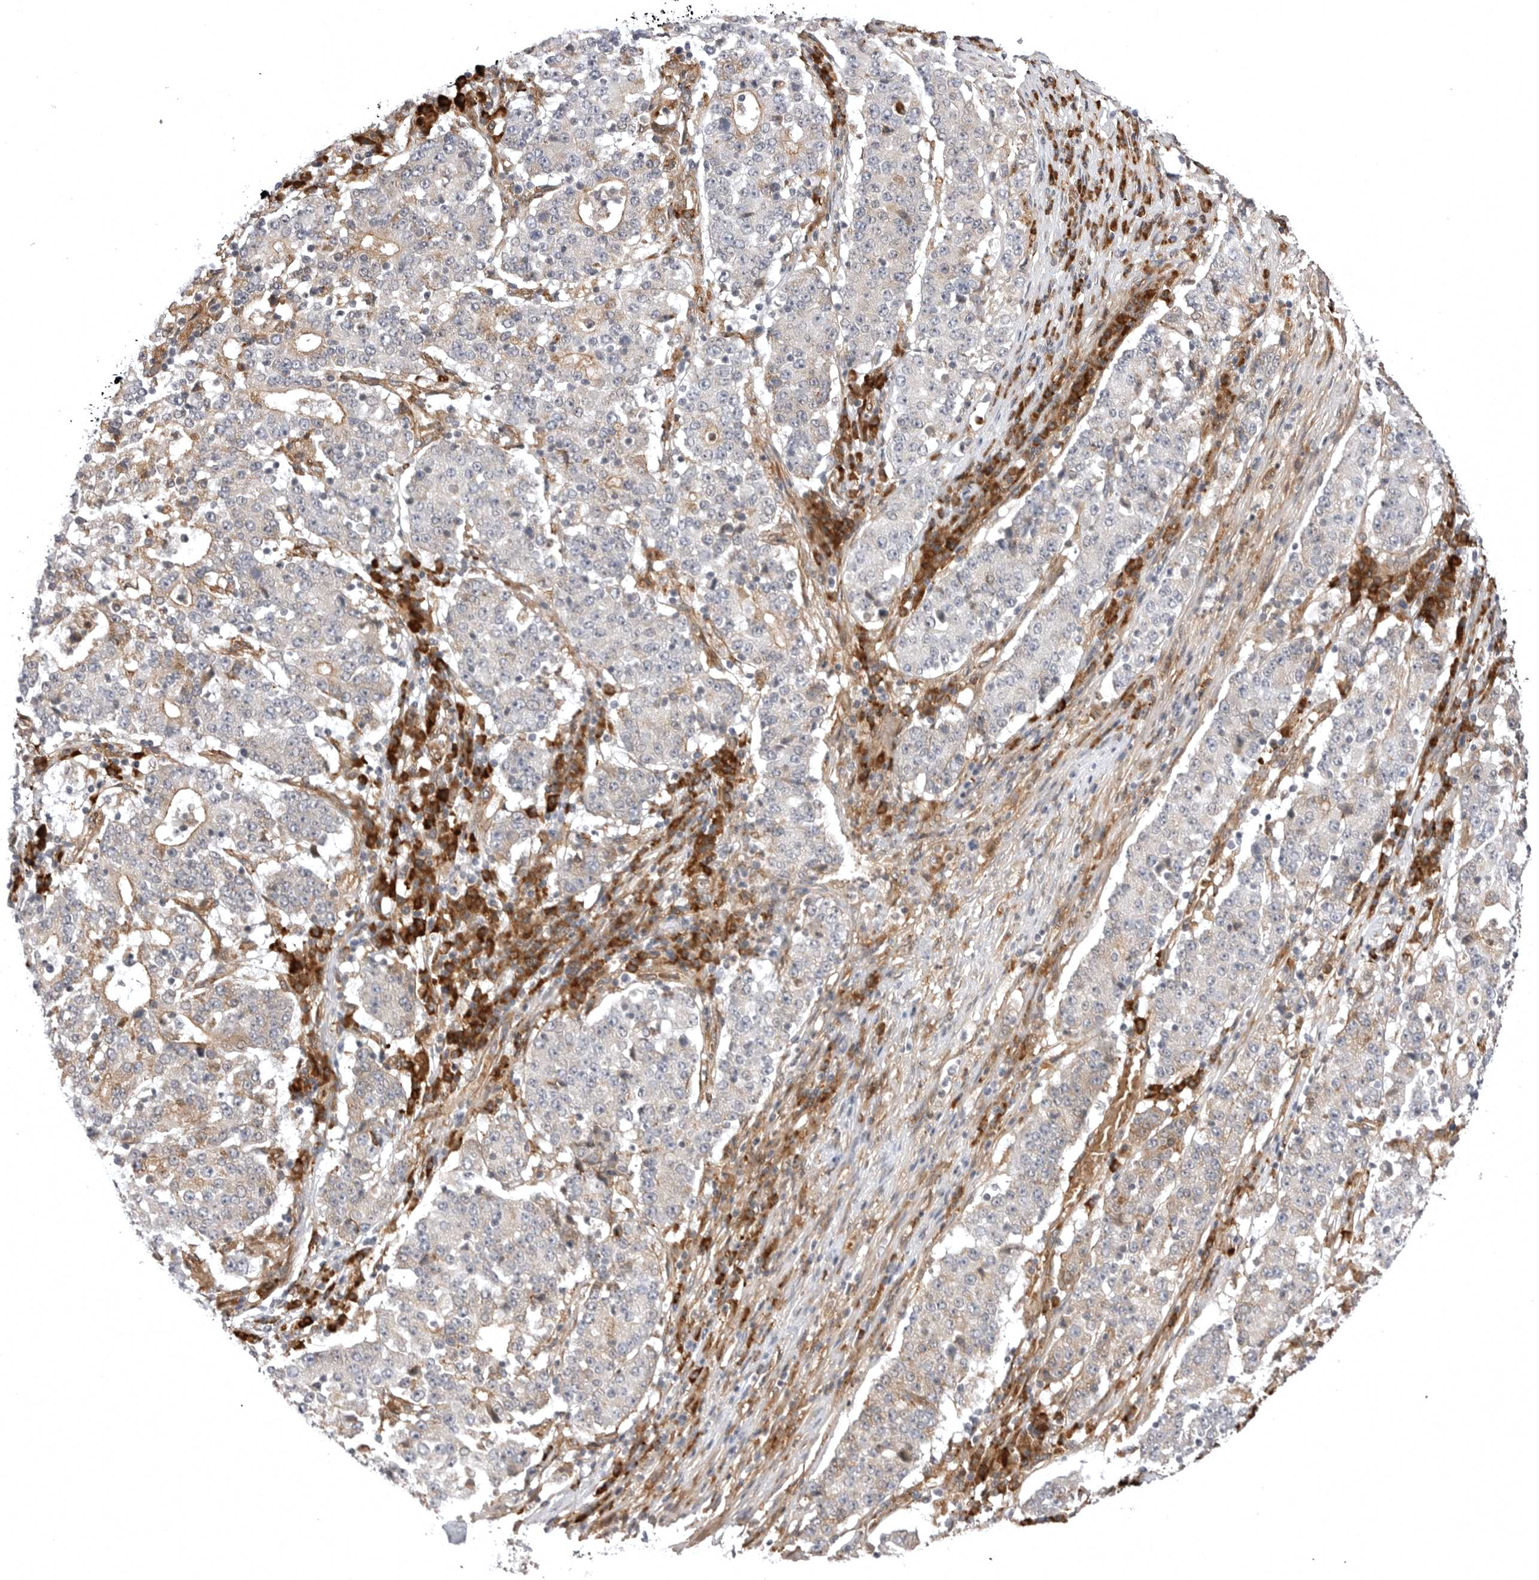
{"staining": {"intensity": "weak", "quantity": "25%-75%", "location": "cytoplasmic/membranous"}, "tissue": "stomach cancer", "cell_type": "Tumor cells", "image_type": "cancer", "snomed": [{"axis": "morphology", "description": "Adenocarcinoma, NOS"}, {"axis": "topography", "description": "Stomach"}], "caption": "Human stomach cancer (adenocarcinoma) stained with a brown dye demonstrates weak cytoplasmic/membranous positive expression in about 25%-75% of tumor cells.", "gene": "ARL5A", "patient": {"sex": "male", "age": 59}}